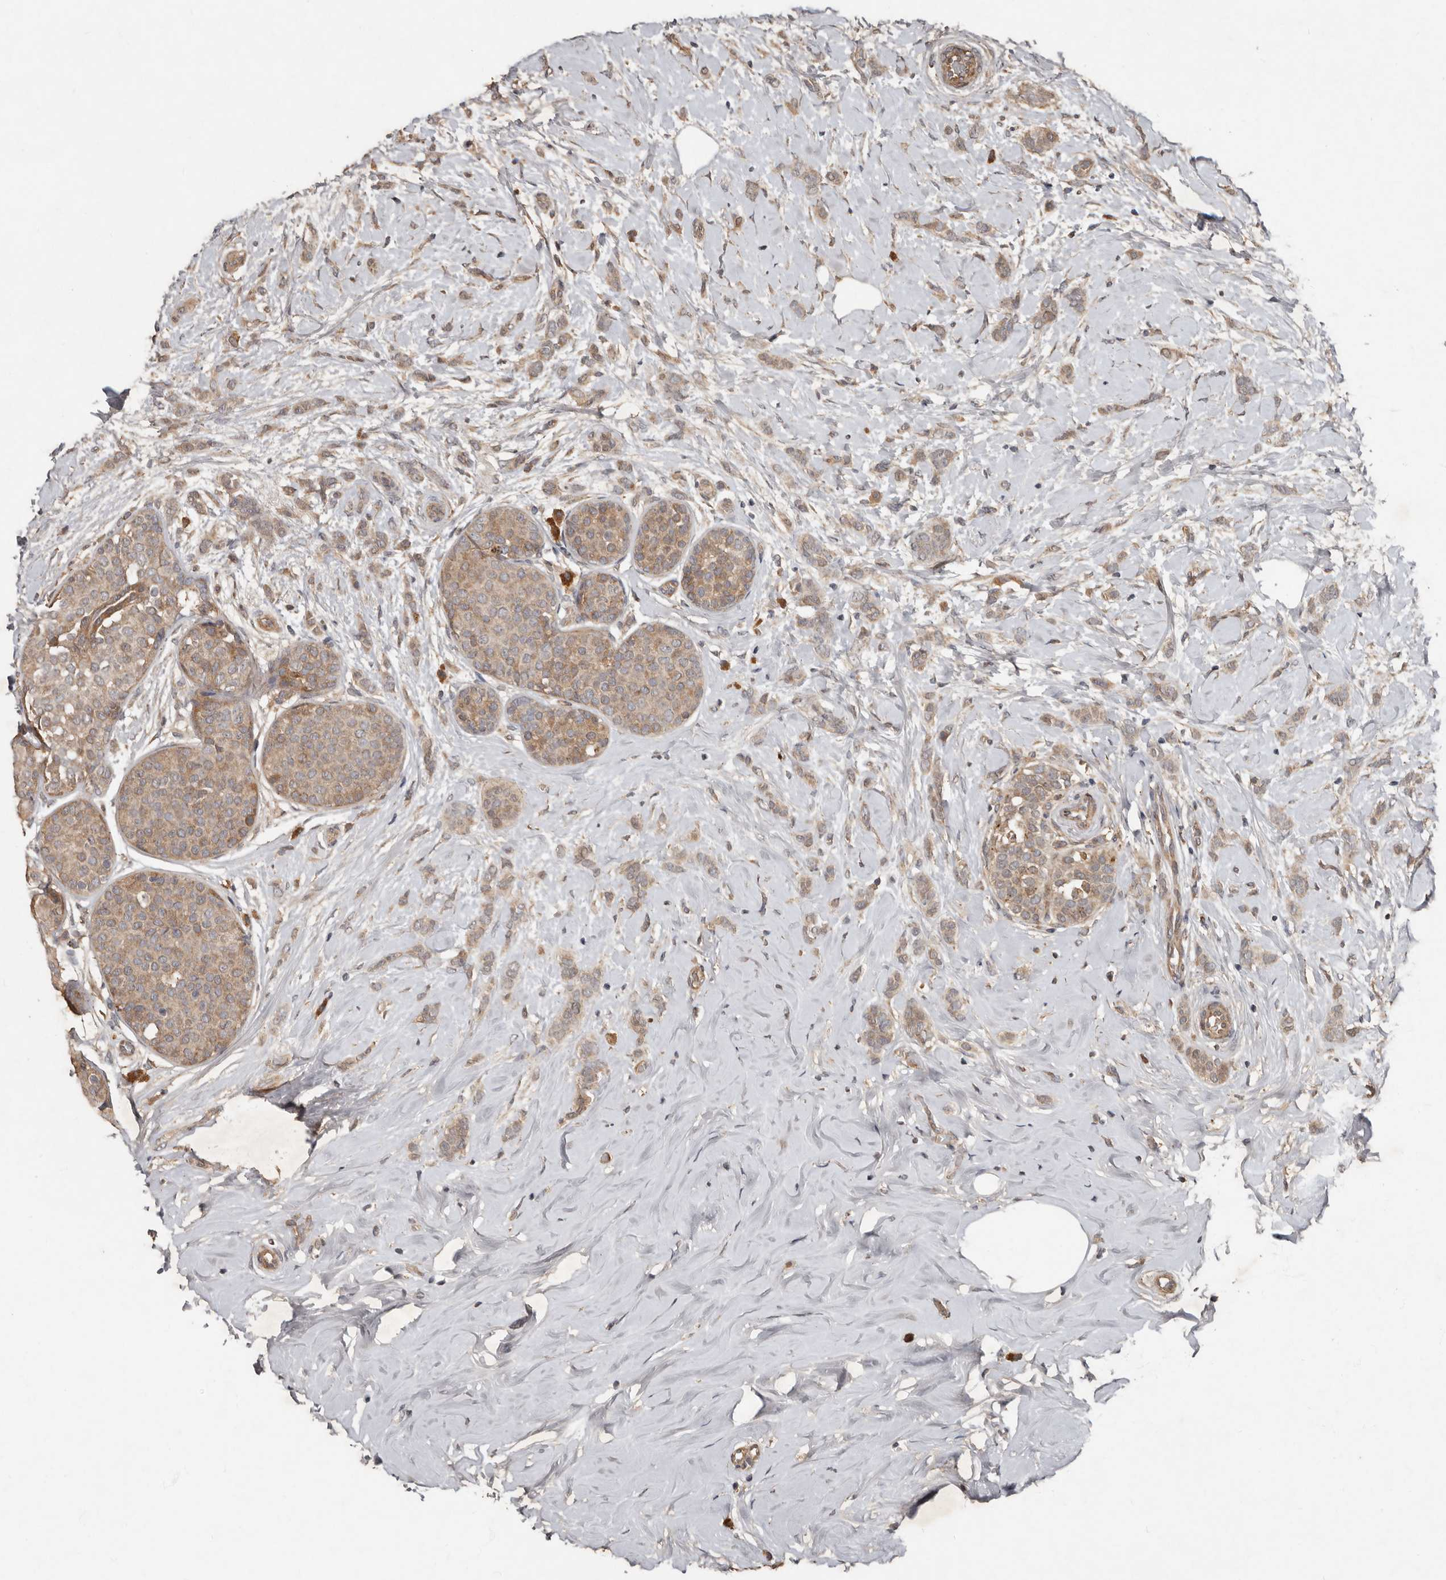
{"staining": {"intensity": "weak", "quantity": ">75%", "location": "cytoplasmic/membranous"}, "tissue": "breast cancer", "cell_type": "Tumor cells", "image_type": "cancer", "snomed": [{"axis": "morphology", "description": "Lobular carcinoma, in situ"}, {"axis": "morphology", "description": "Lobular carcinoma"}, {"axis": "topography", "description": "Breast"}], "caption": "A brown stain labels weak cytoplasmic/membranous expression of a protein in human breast cancer (lobular carcinoma) tumor cells.", "gene": "KIF26B", "patient": {"sex": "female", "age": 41}}